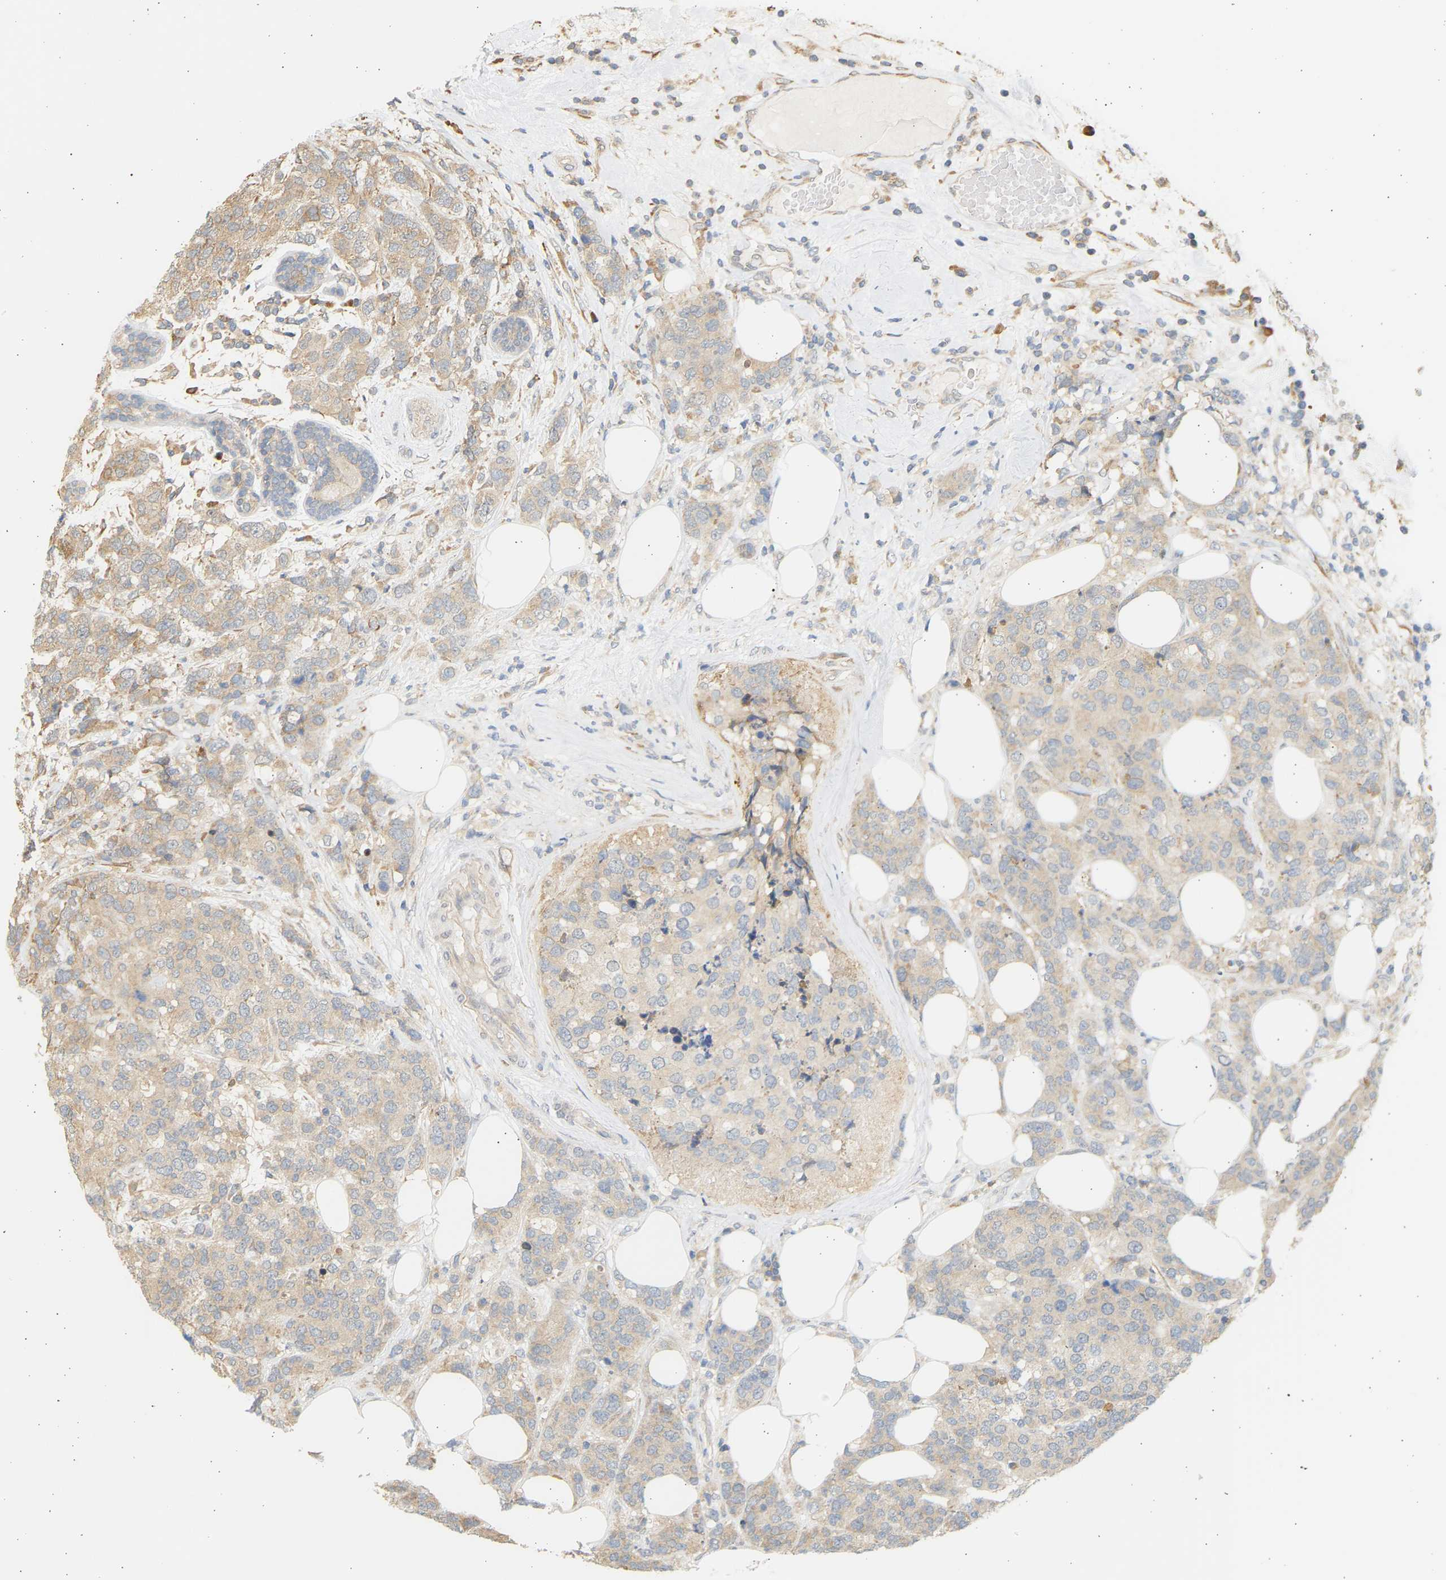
{"staining": {"intensity": "weak", "quantity": ">75%", "location": "cytoplasmic/membranous"}, "tissue": "breast cancer", "cell_type": "Tumor cells", "image_type": "cancer", "snomed": [{"axis": "morphology", "description": "Lobular carcinoma"}, {"axis": "topography", "description": "Breast"}], "caption": "Breast lobular carcinoma stained with a protein marker exhibits weak staining in tumor cells.", "gene": "B4GALT6", "patient": {"sex": "female", "age": 59}}